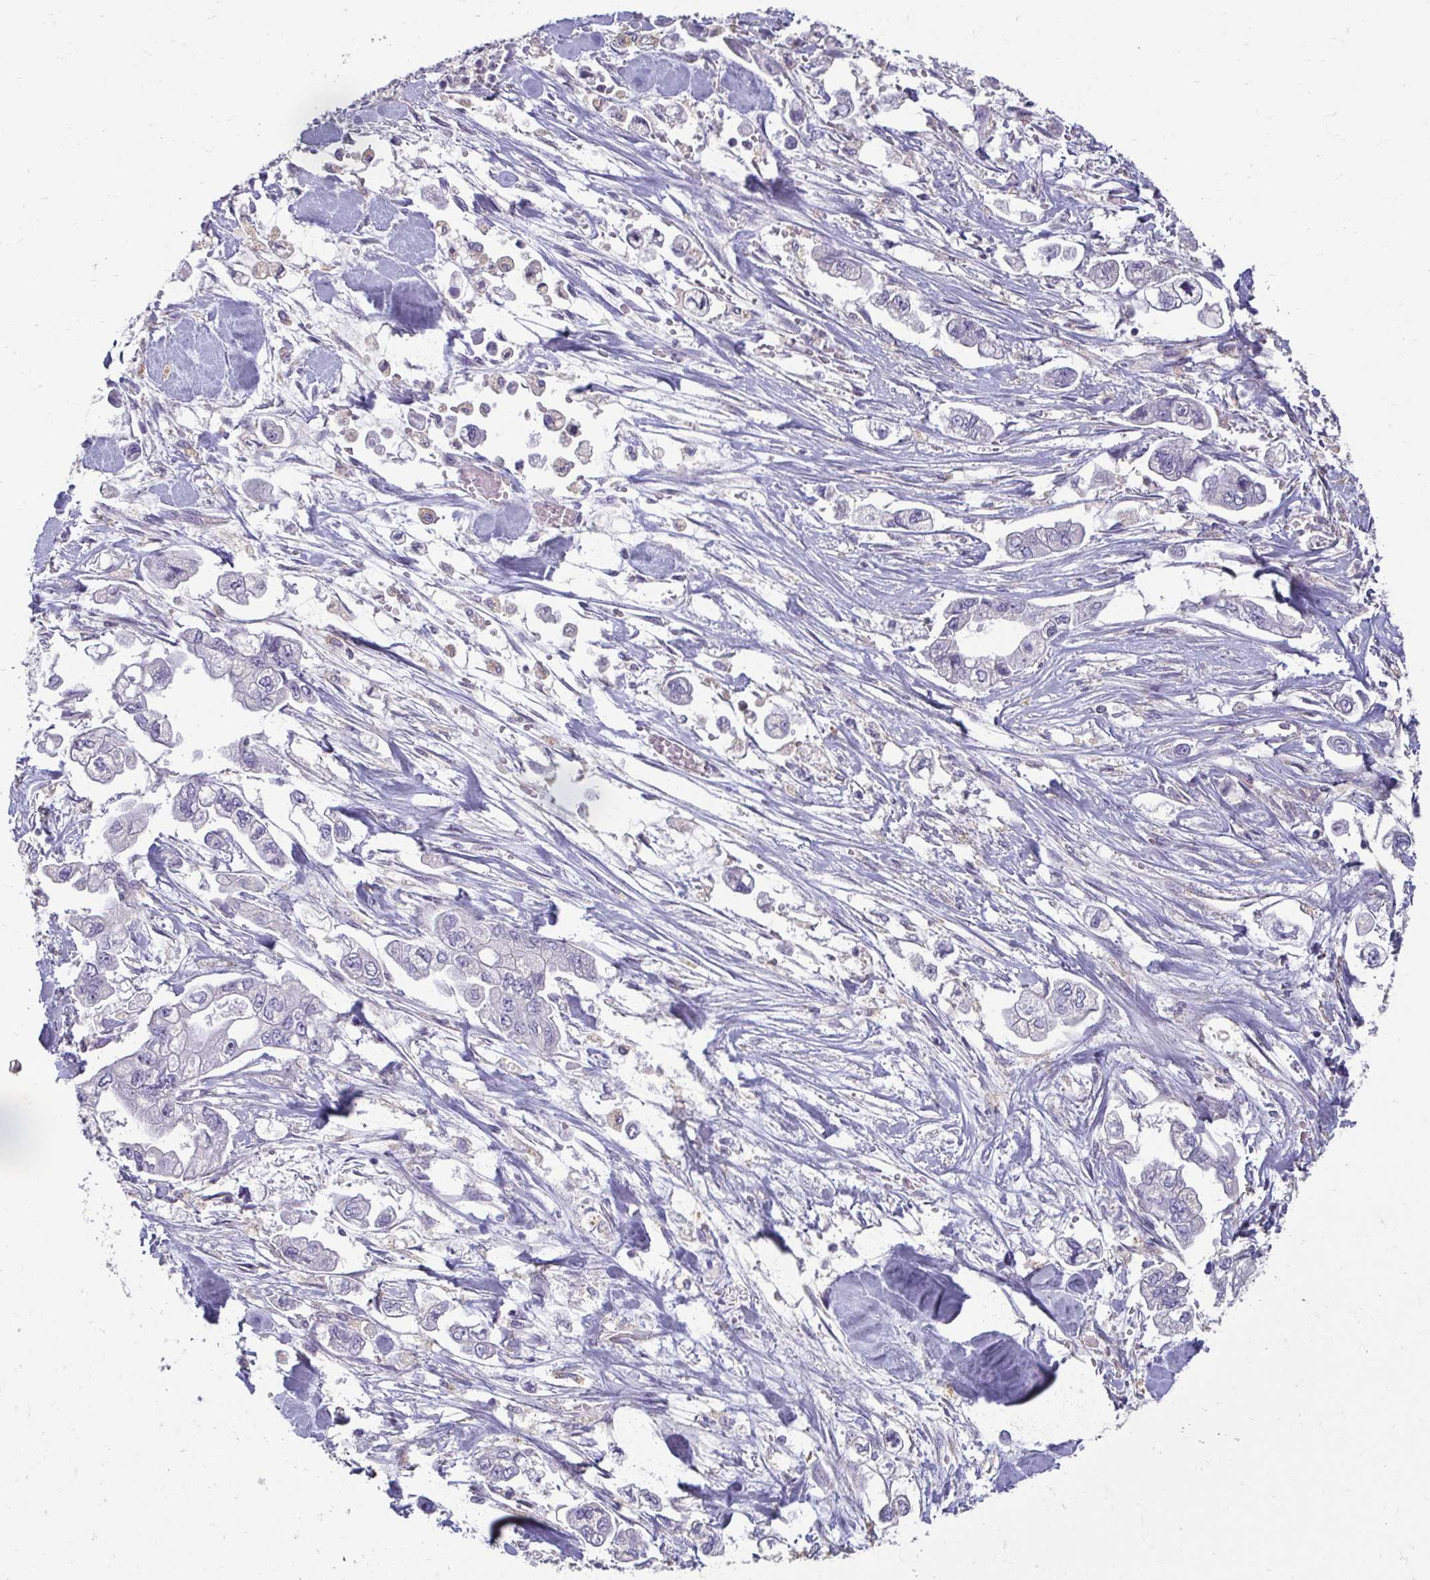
{"staining": {"intensity": "negative", "quantity": "none", "location": "none"}, "tissue": "stomach cancer", "cell_type": "Tumor cells", "image_type": "cancer", "snomed": [{"axis": "morphology", "description": "Adenocarcinoma, NOS"}, {"axis": "topography", "description": "Stomach"}], "caption": "This photomicrograph is of stomach adenocarcinoma stained with immunohistochemistry to label a protein in brown with the nuclei are counter-stained blue. There is no staining in tumor cells. Brightfield microscopy of IHC stained with DAB (3,3'-diaminobenzidine) (brown) and hematoxylin (blue), captured at high magnification.", "gene": "PDE2A", "patient": {"sex": "male", "age": 62}}